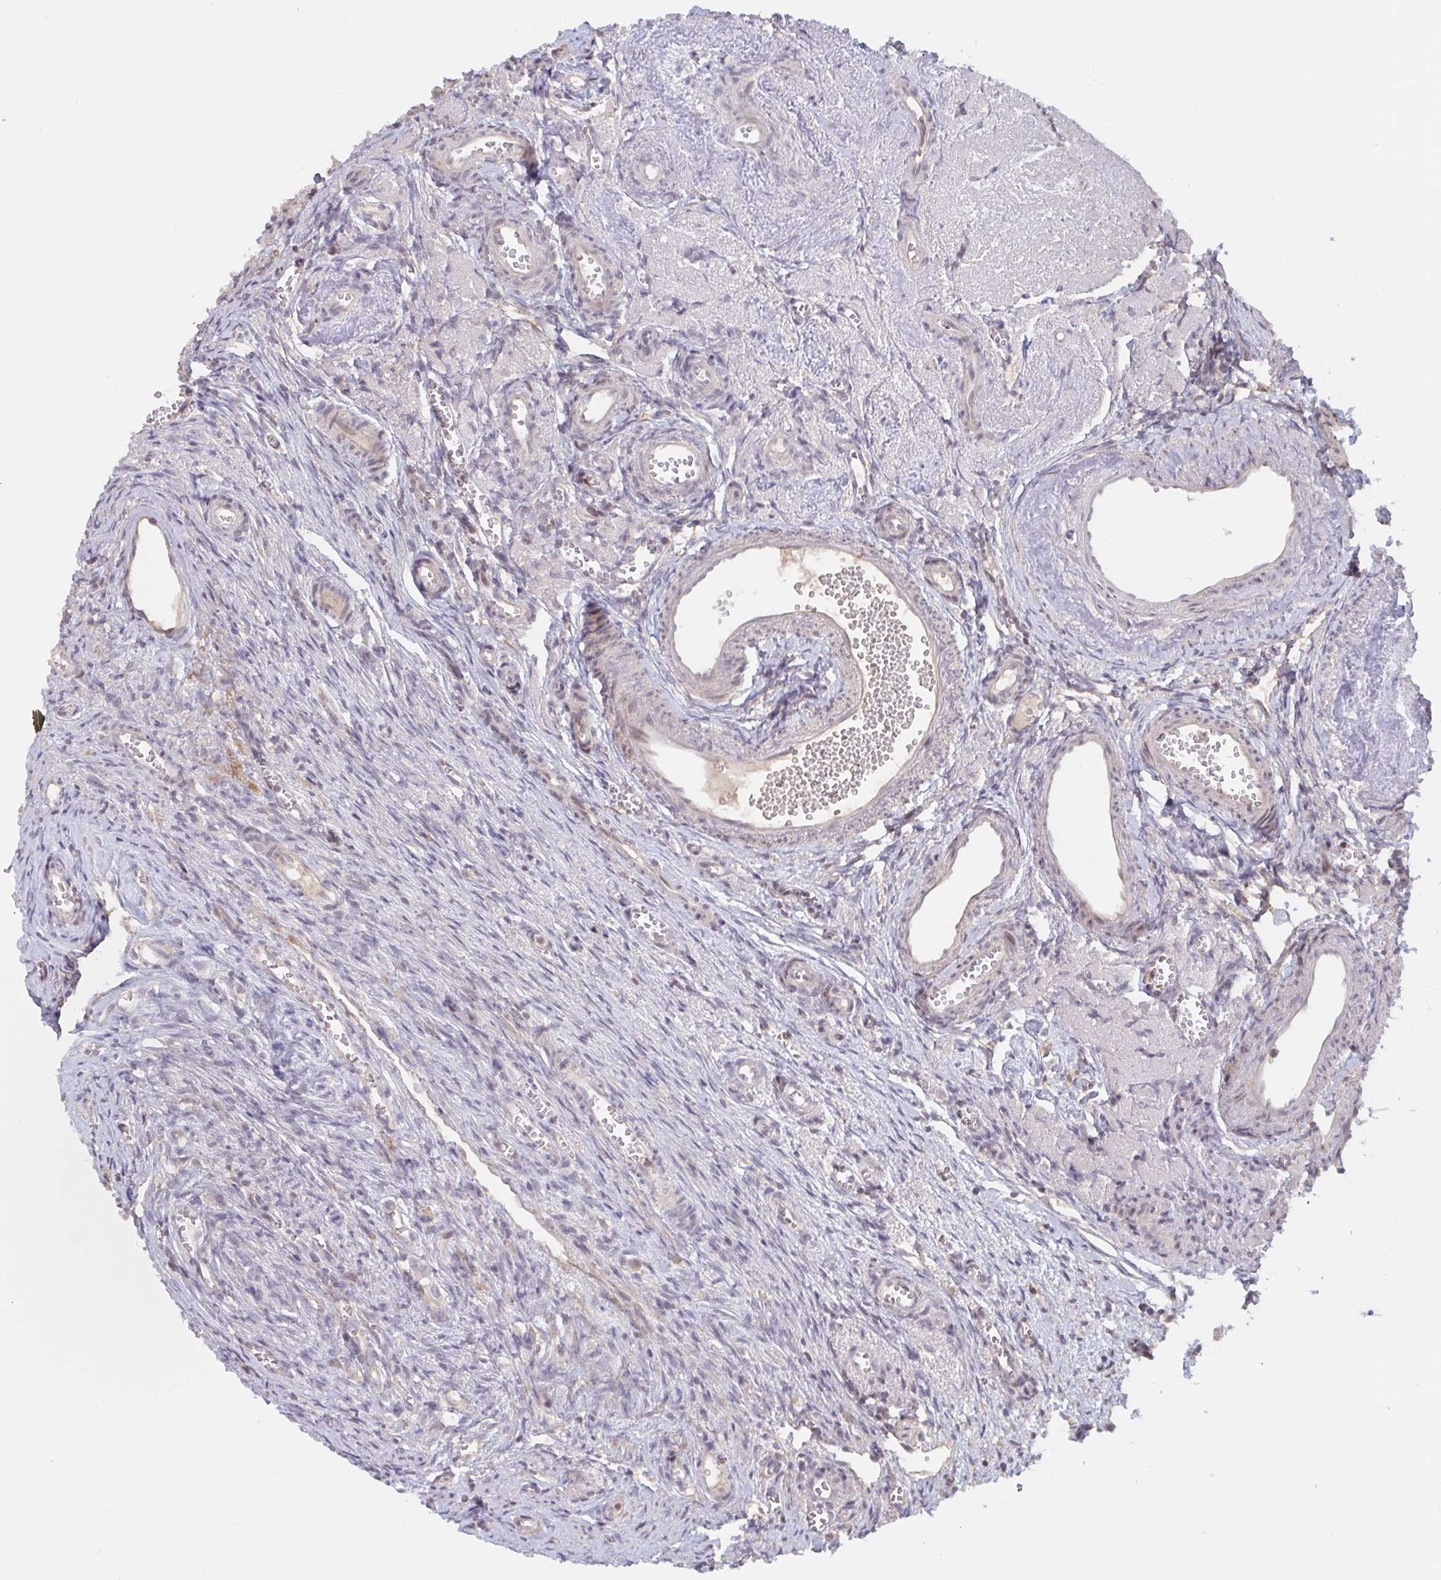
{"staining": {"intensity": "negative", "quantity": "none", "location": "none"}, "tissue": "ovary", "cell_type": "Ovarian stroma cells", "image_type": "normal", "snomed": [{"axis": "morphology", "description": "Normal tissue, NOS"}, {"axis": "topography", "description": "Ovary"}], "caption": "High power microscopy image of an immunohistochemistry histopathology image of benign ovary, revealing no significant staining in ovarian stroma cells.", "gene": "DCST1", "patient": {"sex": "female", "age": 41}}